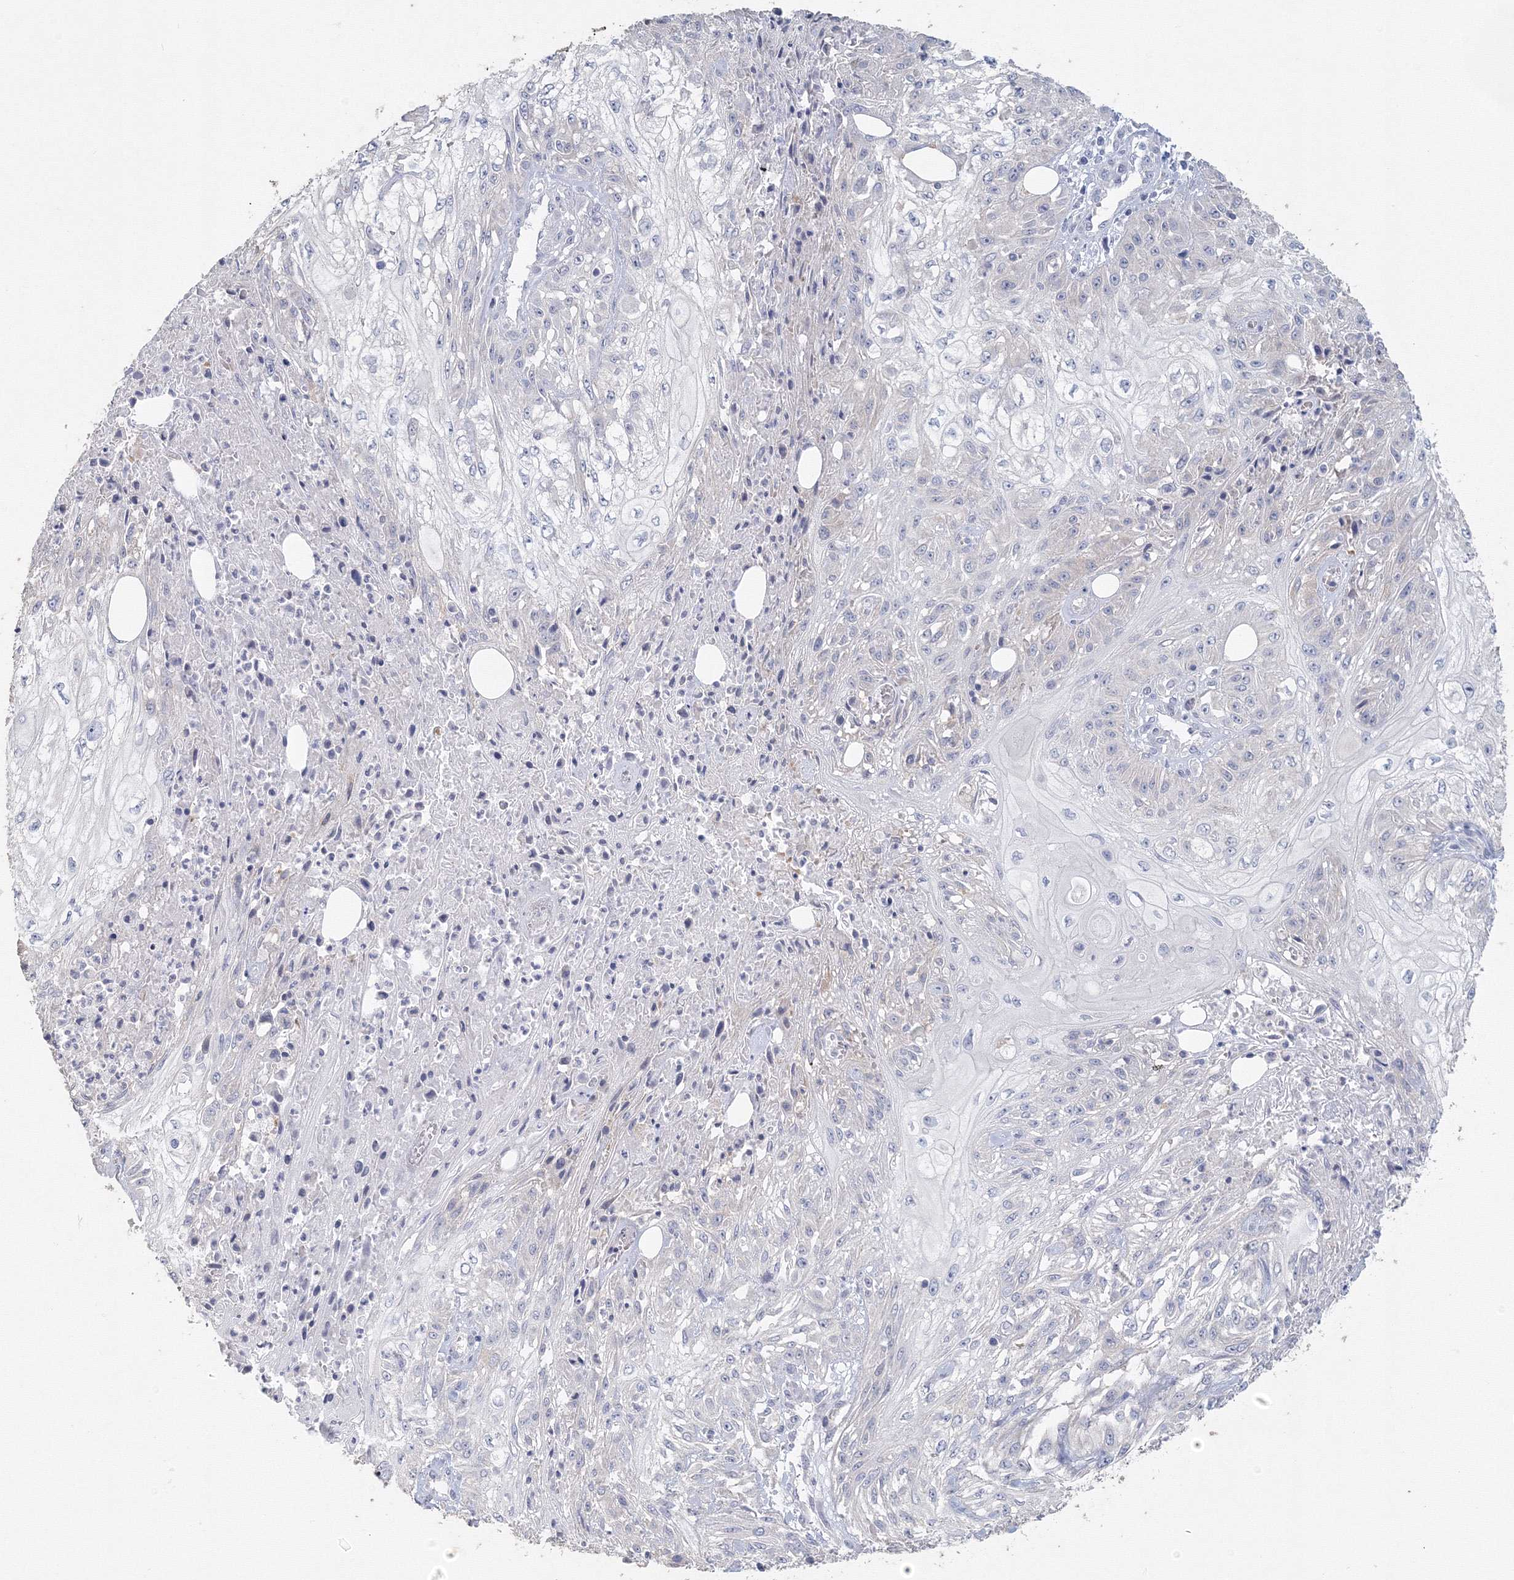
{"staining": {"intensity": "negative", "quantity": "none", "location": "none"}, "tissue": "skin cancer", "cell_type": "Tumor cells", "image_type": "cancer", "snomed": [{"axis": "morphology", "description": "Squamous cell carcinoma, NOS"}, {"axis": "morphology", "description": "Squamous cell carcinoma, metastatic, NOS"}, {"axis": "topography", "description": "Skin"}, {"axis": "topography", "description": "Lymph node"}], "caption": "This histopathology image is of skin cancer stained with immunohistochemistry to label a protein in brown with the nuclei are counter-stained blue. There is no staining in tumor cells.", "gene": "TACC2", "patient": {"sex": "male", "age": 75}}